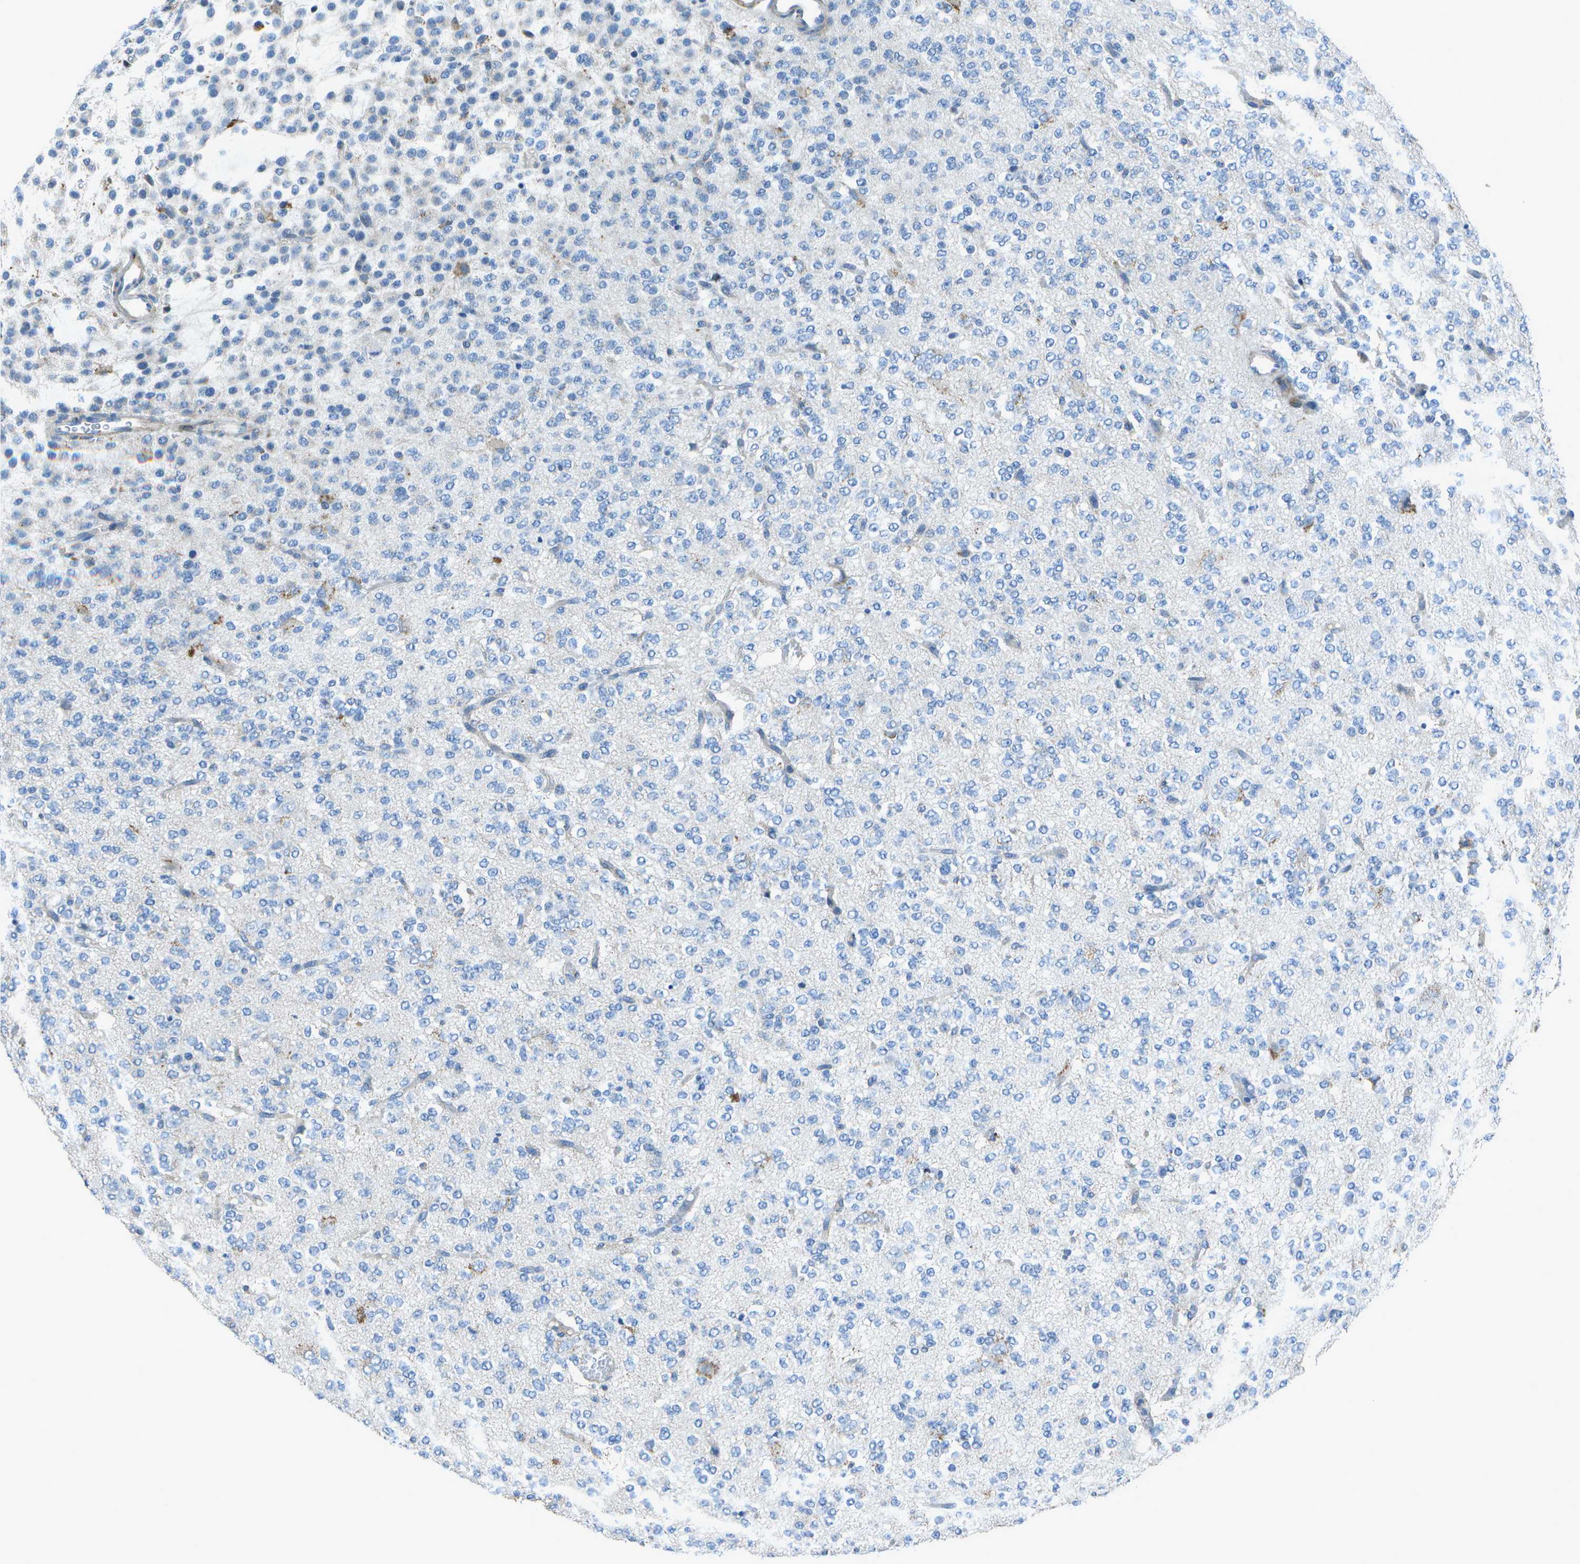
{"staining": {"intensity": "negative", "quantity": "none", "location": "none"}, "tissue": "glioma", "cell_type": "Tumor cells", "image_type": "cancer", "snomed": [{"axis": "morphology", "description": "Glioma, malignant, Low grade"}, {"axis": "topography", "description": "Brain"}], "caption": "Human glioma stained for a protein using immunohistochemistry (IHC) reveals no positivity in tumor cells.", "gene": "DCT", "patient": {"sex": "male", "age": 38}}